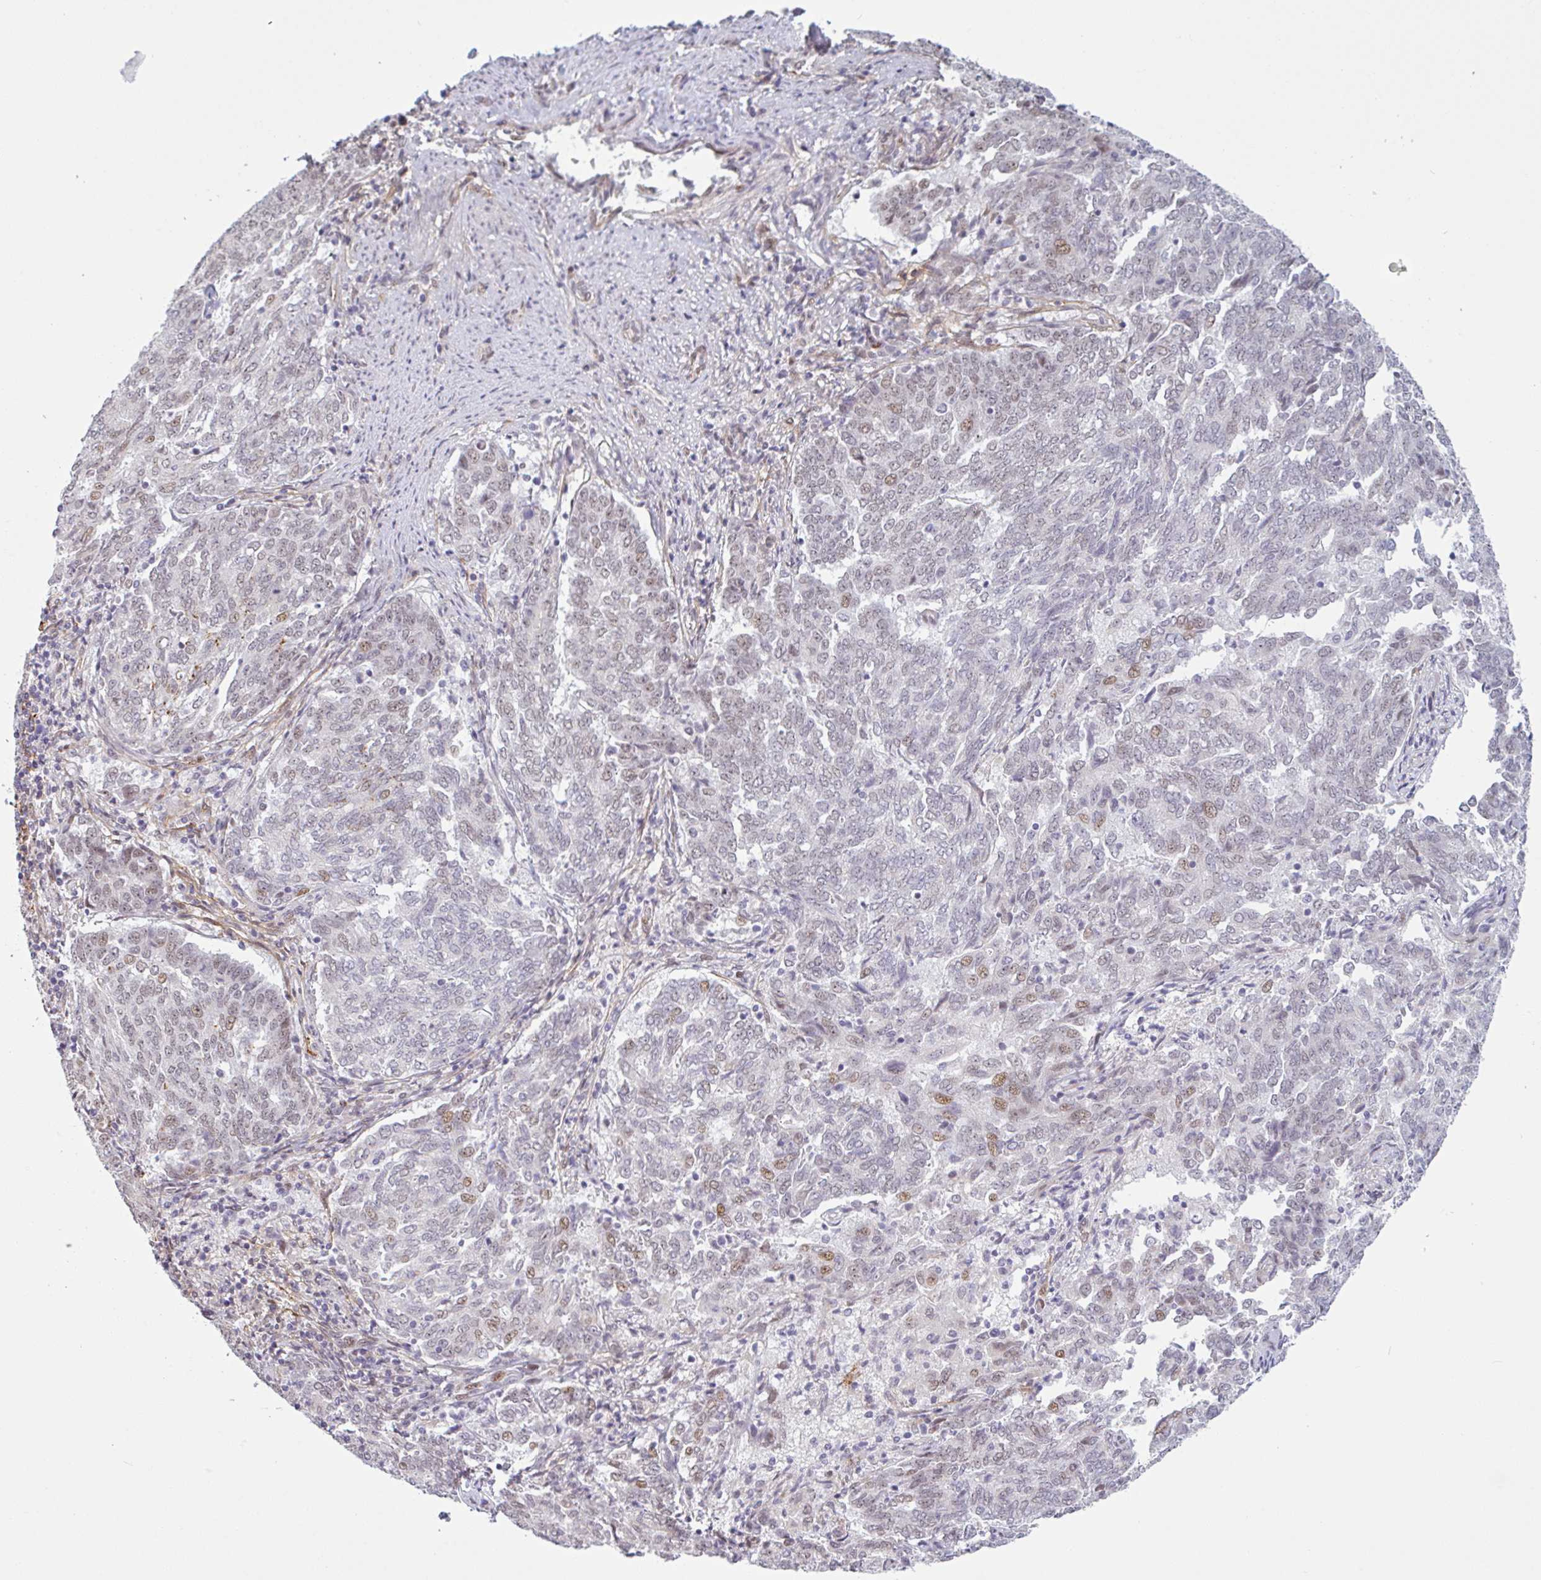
{"staining": {"intensity": "weak", "quantity": "<25%", "location": "nuclear"}, "tissue": "endometrial cancer", "cell_type": "Tumor cells", "image_type": "cancer", "snomed": [{"axis": "morphology", "description": "Adenocarcinoma, NOS"}, {"axis": "topography", "description": "Endometrium"}], "caption": "Photomicrograph shows no significant protein positivity in tumor cells of endometrial cancer (adenocarcinoma).", "gene": "TMEM119", "patient": {"sex": "female", "age": 80}}